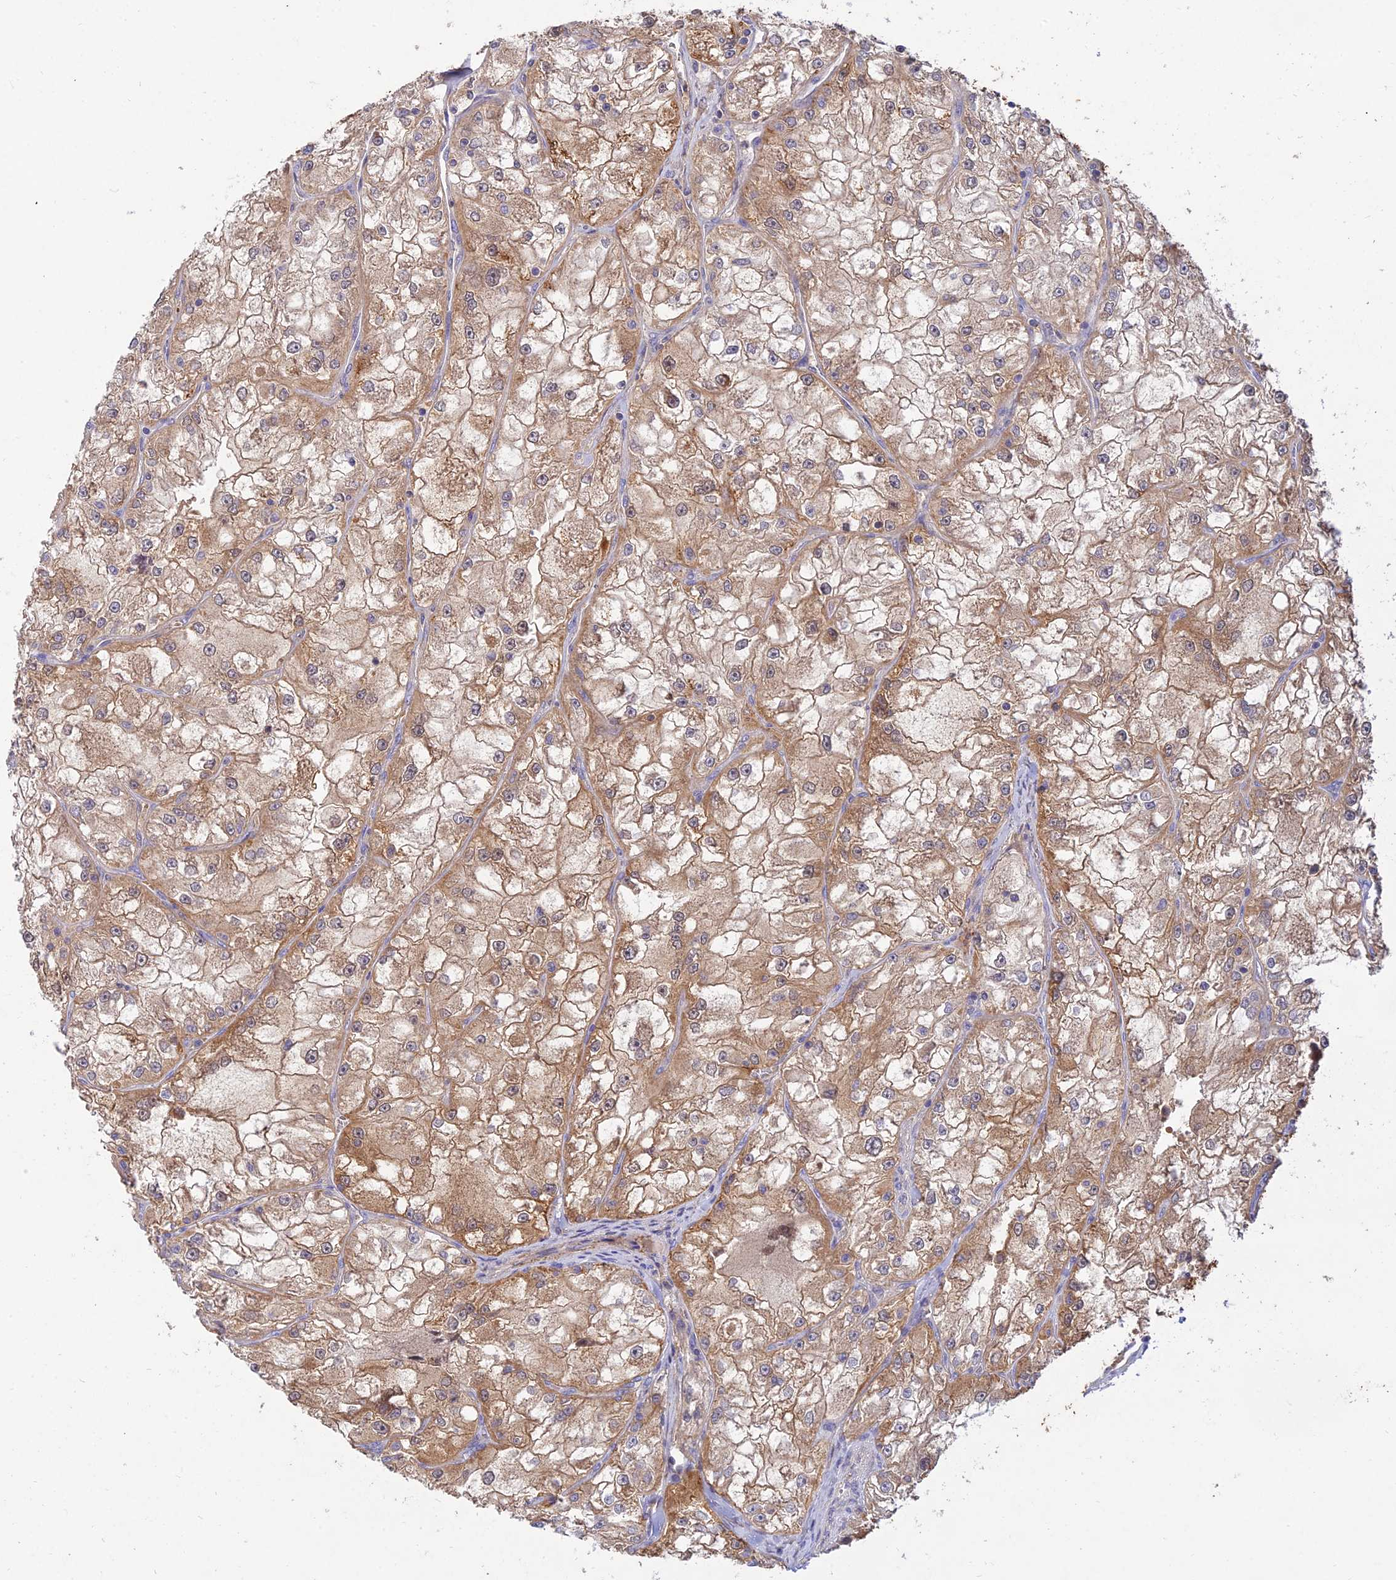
{"staining": {"intensity": "moderate", "quantity": ">75%", "location": "cytoplasmic/membranous"}, "tissue": "renal cancer", "cell_type": "Tumor cells", "image_type": "cancer", "snomed": [{"axis": "morphology", "description": "Adenocarcinoma, NOS"}, {"axis": "topography", "description": "Kidney"}], "caption": "Tumor cells show medium levels of moderate cytoplasmic/membranous expression in approximately >75% of cells in renal cancer.", "gene": "ACSM5", "patient": {"sex": "female", "age": 72}}